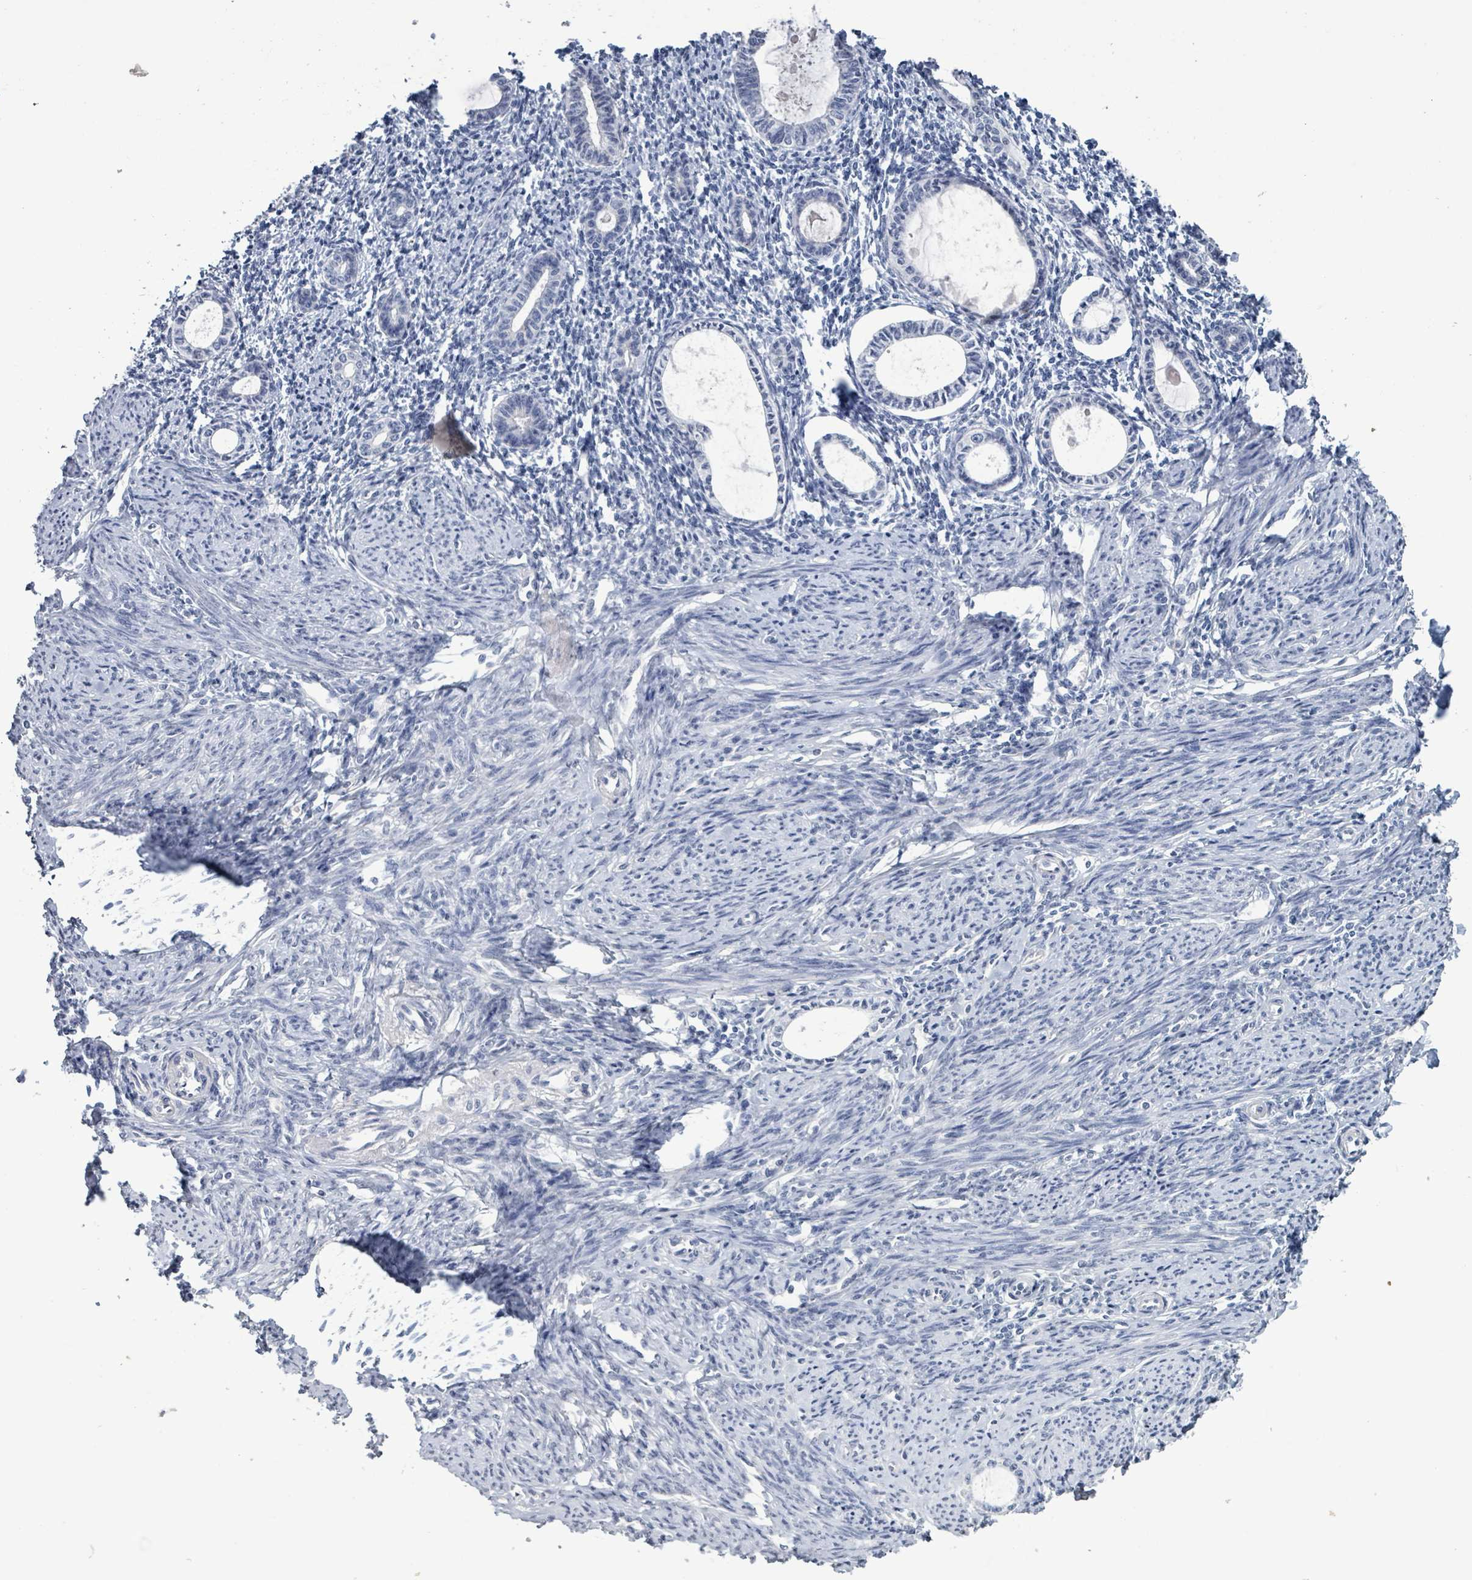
{"staining": {"intensity": "negative", "quantity": "none", "location": "none"}, "tissue": "endometrium", "cell_type": "Cells in endometrial stroma", "image_type": "normal", "snomed": [{"axis": "morphology", "description": "Normal tissue, NOS"}, {"axis": "topography", "description": "Endometrium"}], "caption": "Endometrium stained for a protein using immunohistochemistry (IHC) displays no expression cells in endometrial stroma.", "gene": "CA9", "patient": {"sex": "female", "age": 63}}